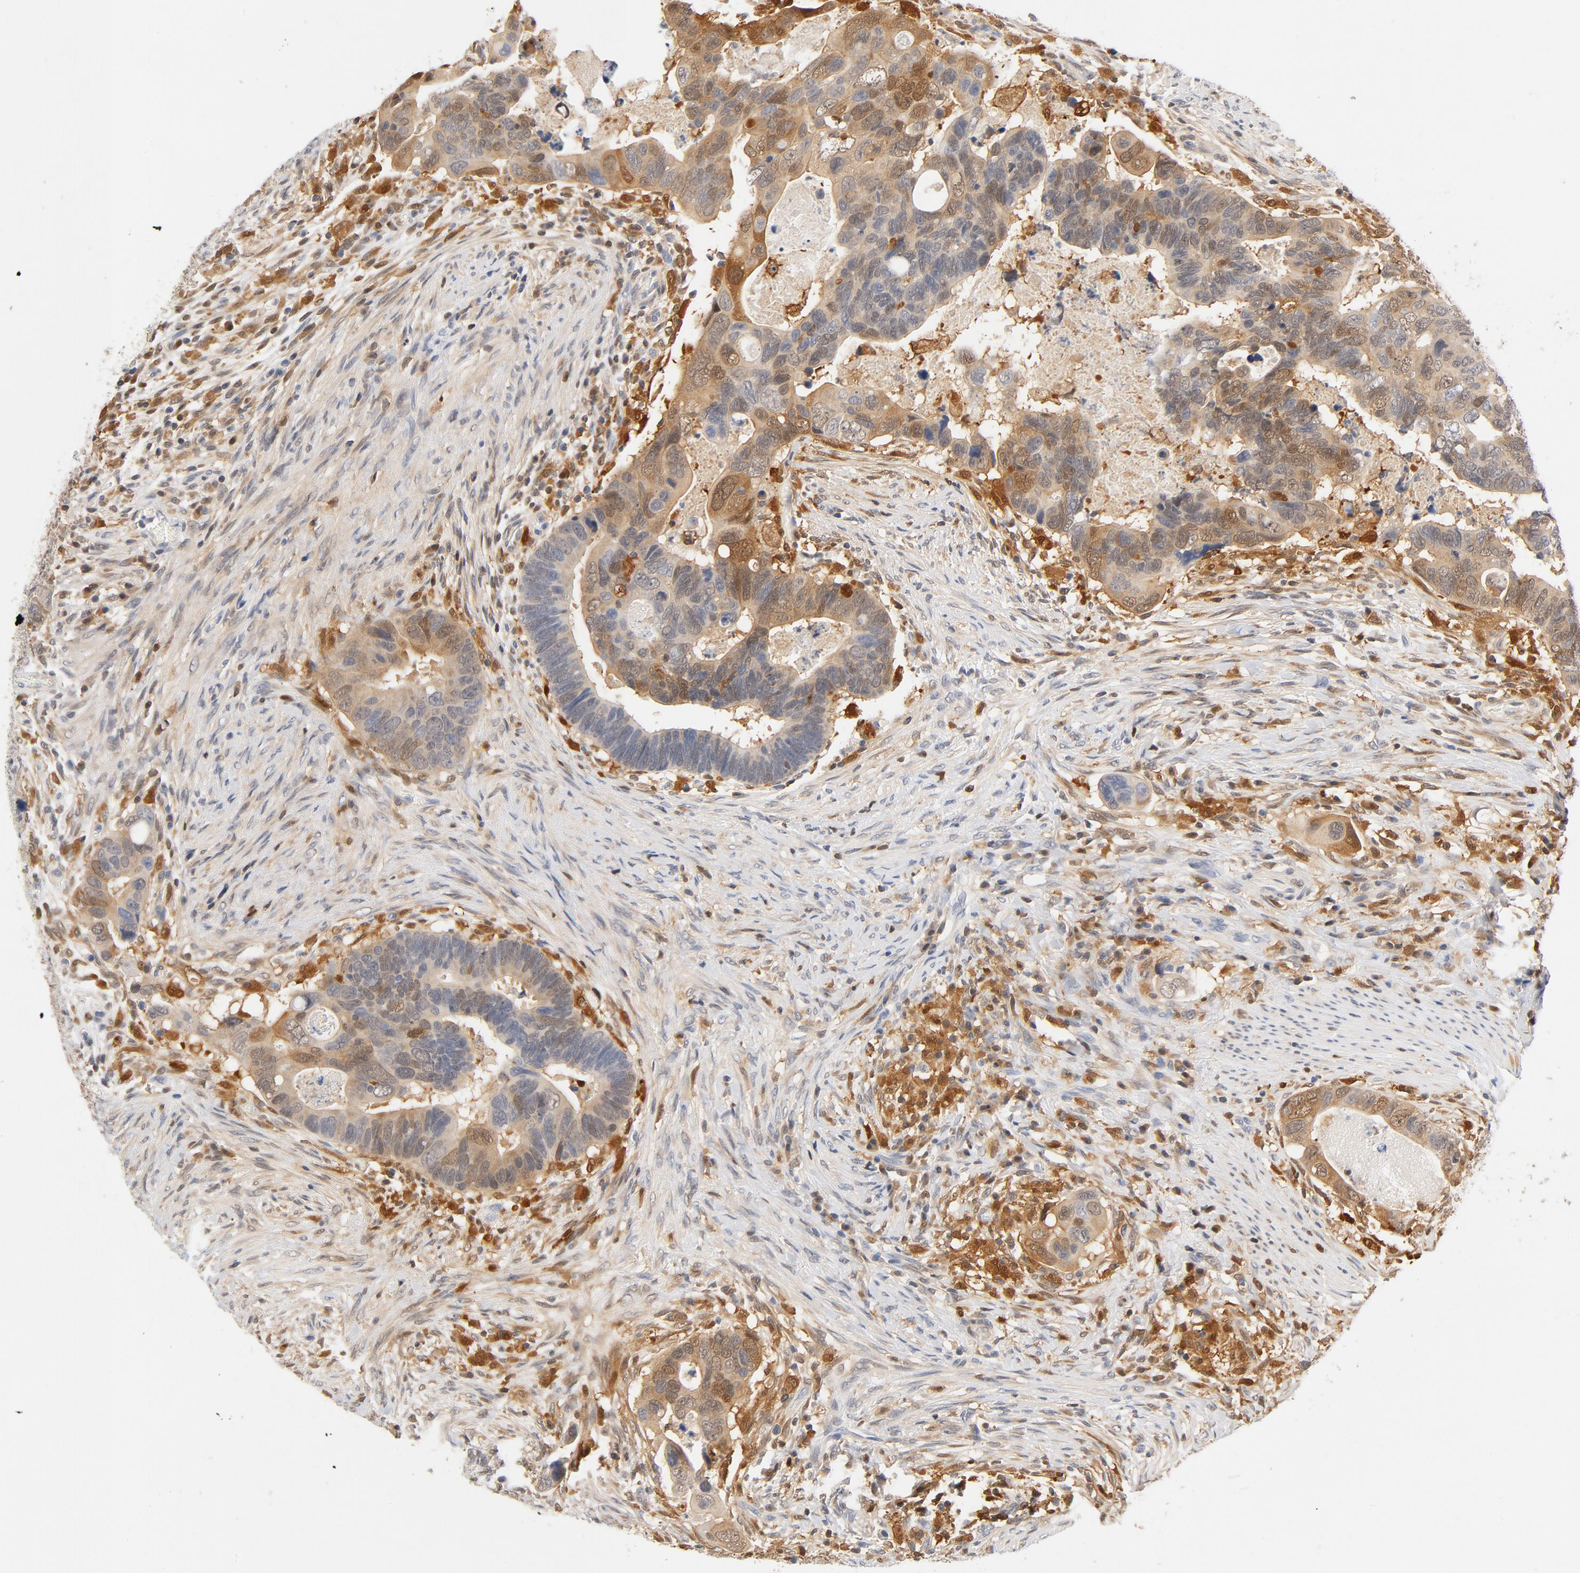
{"staining": {"intensity": "strong", "quantity": "25%-75%", "location": "cytoplasmic/membranous"}, "tissue": "colorectal cancer", "cell_type": "Tumor cells", "image_type": "cancer", "snomed": [{"axis": "morphology", "description": "Adenocarcinoma, NOS"}, {"axis": "topography", "description": "Rectum"}], "caption": "The micrograph displays immunohistochemical staining of colorectal adenocarcinoma. There is strong cytoplasmic/membranous staining is appreciated in about 25%-75% of tumor cells.", "gene": "STAT1", "patient": {"sex": "male", "age": 53}}